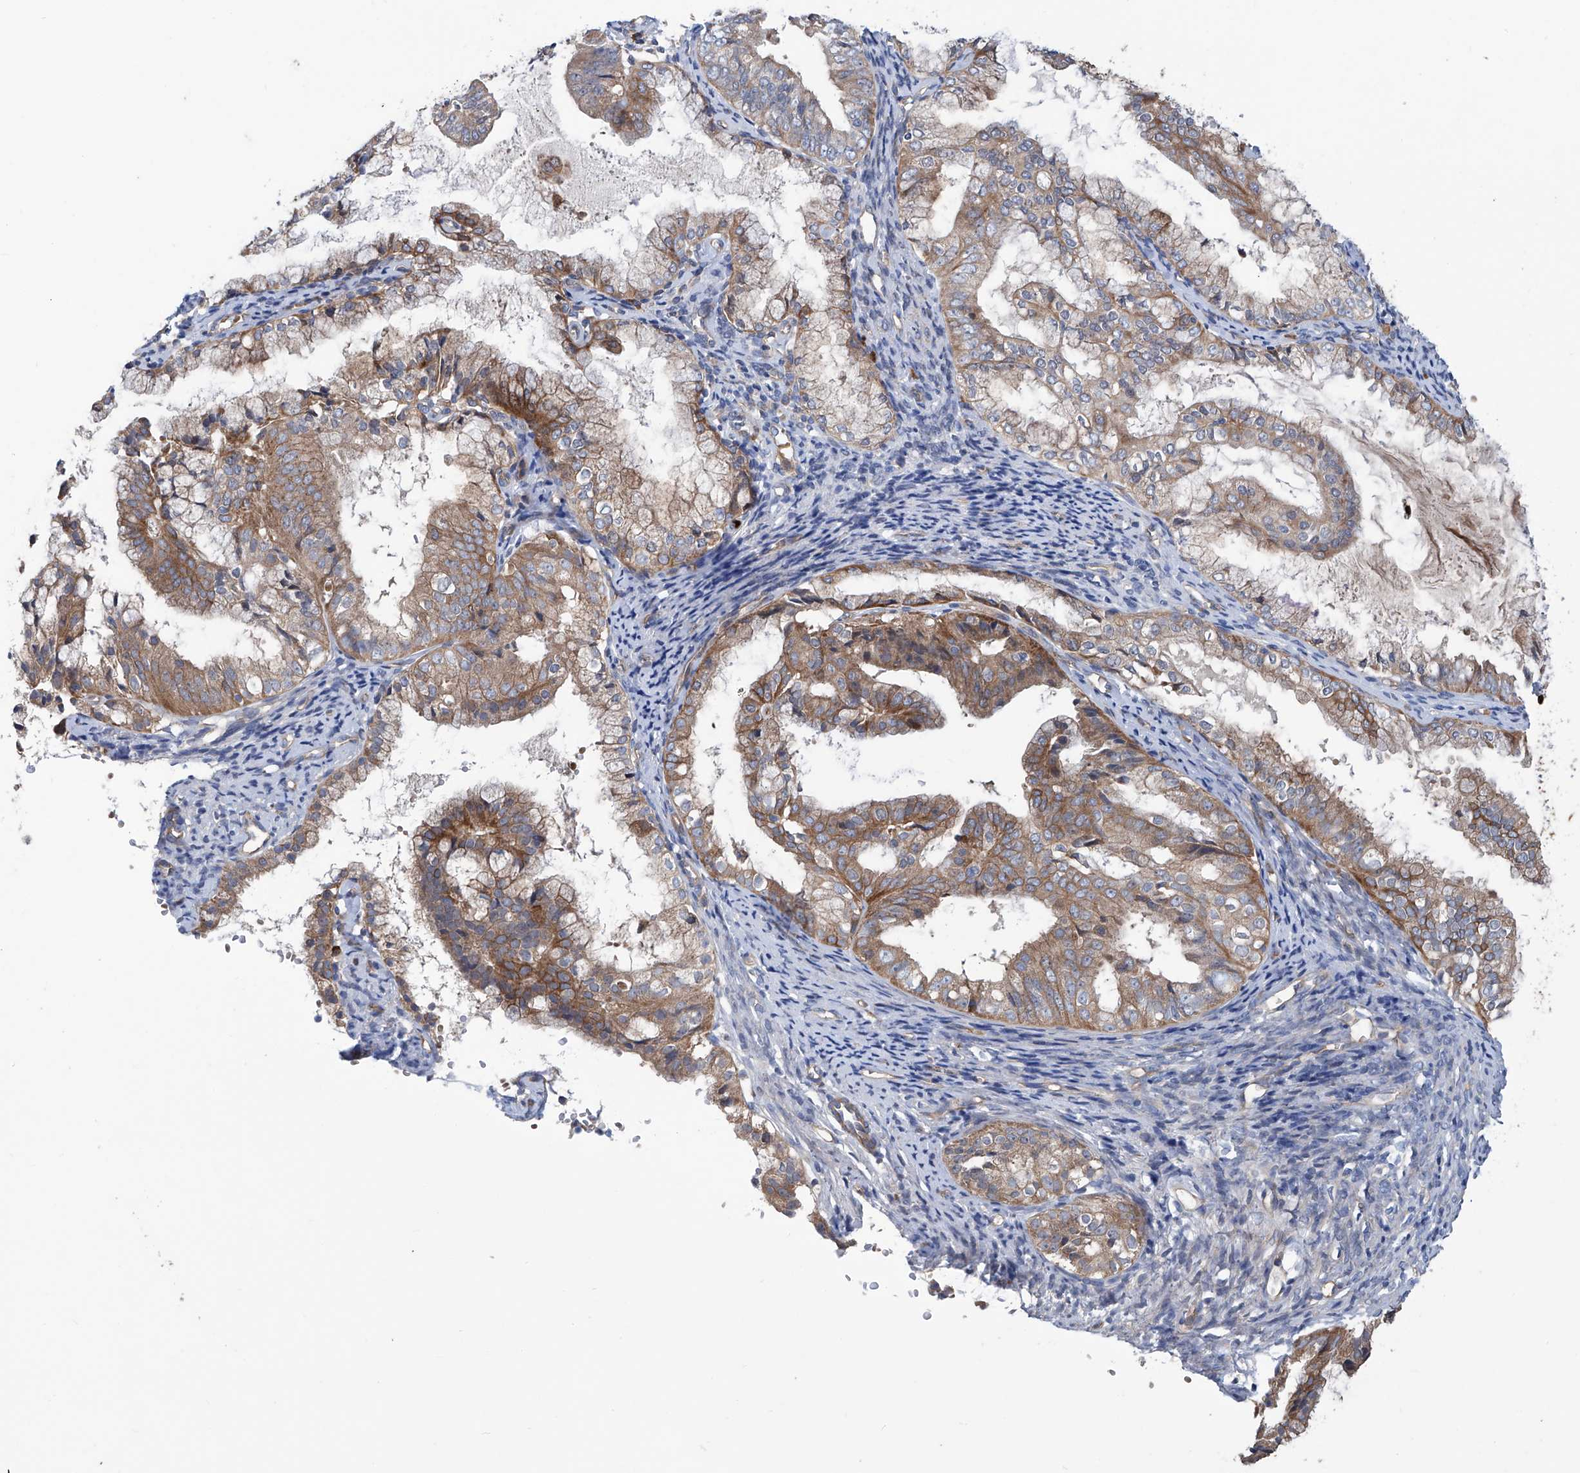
{"staining": {"intensity": "moderate", "quantity": "25%-75%", "location": "cytoplasmic/membranous"}, "tissue": "endometrial cancer", "cell_type": "Tumor cells", "image_type": "cancer", "snomed": [{"axis": "morphology", "description": "Adenocarcinoma, NOS"}, {"axis": "topography", "description": "Endometrium"}], "caption": "Immunohistochemistry (IHC) staining of endometrial adenocarcinoma, which demonstrates medium levels of moderate cytoplasmic/membranous expression in about 25%-75% of tumor cells indicating moderate cytoplasmic/membranous protein expression. The staining was performed using DAB (3,3'-diaminobenzidine) (brown) for protein detection and nuclei were counterstained in hematoxylin (blue).", "gene": "EIF2D", "patient": {"sex": "female", "age": 63}}